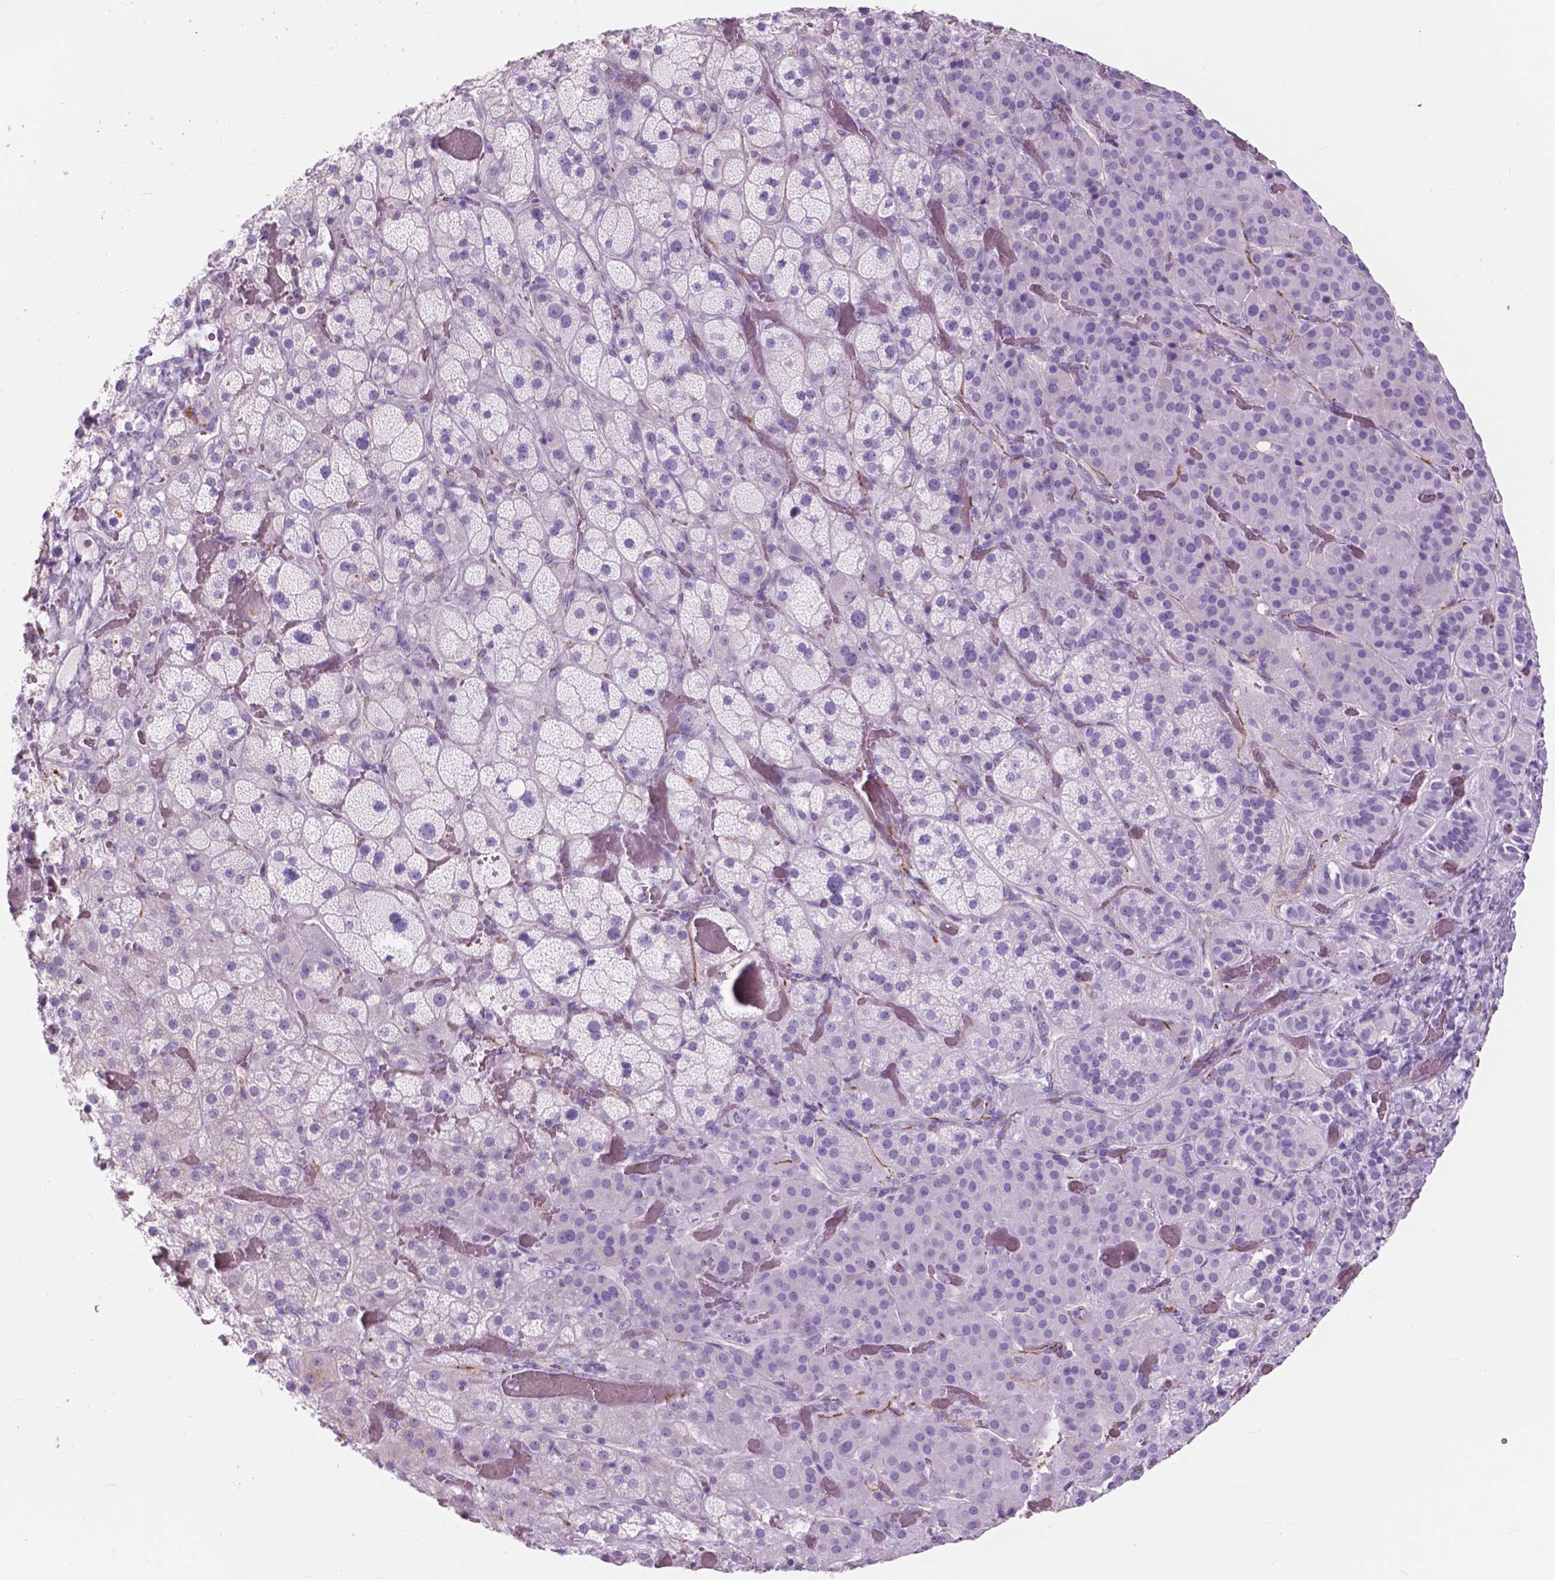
{"staining": {"intensity": "negative", "quantity": "none", "location": "none"}, "tissue": "adrenal gland", "cell_type": "Glandular cells", "image_type": "normal", "snomed": [{"axis": "morphology", "description": "Normal tissue, NOS"}, {"axis": "topography", "description": "Adrenal gland"}], "caption": "Glandular cells show no significant positivity in benign adrenal gland. The staining was performed using DAB (3,3'-diaminobenzidine) to visualize the protein expression in brown, while the nuclei were stained in blue with hematoxylin (Magnification: 20x).", "gene": "FXYD2", "patient": {"sex": "male", "age": 57}}